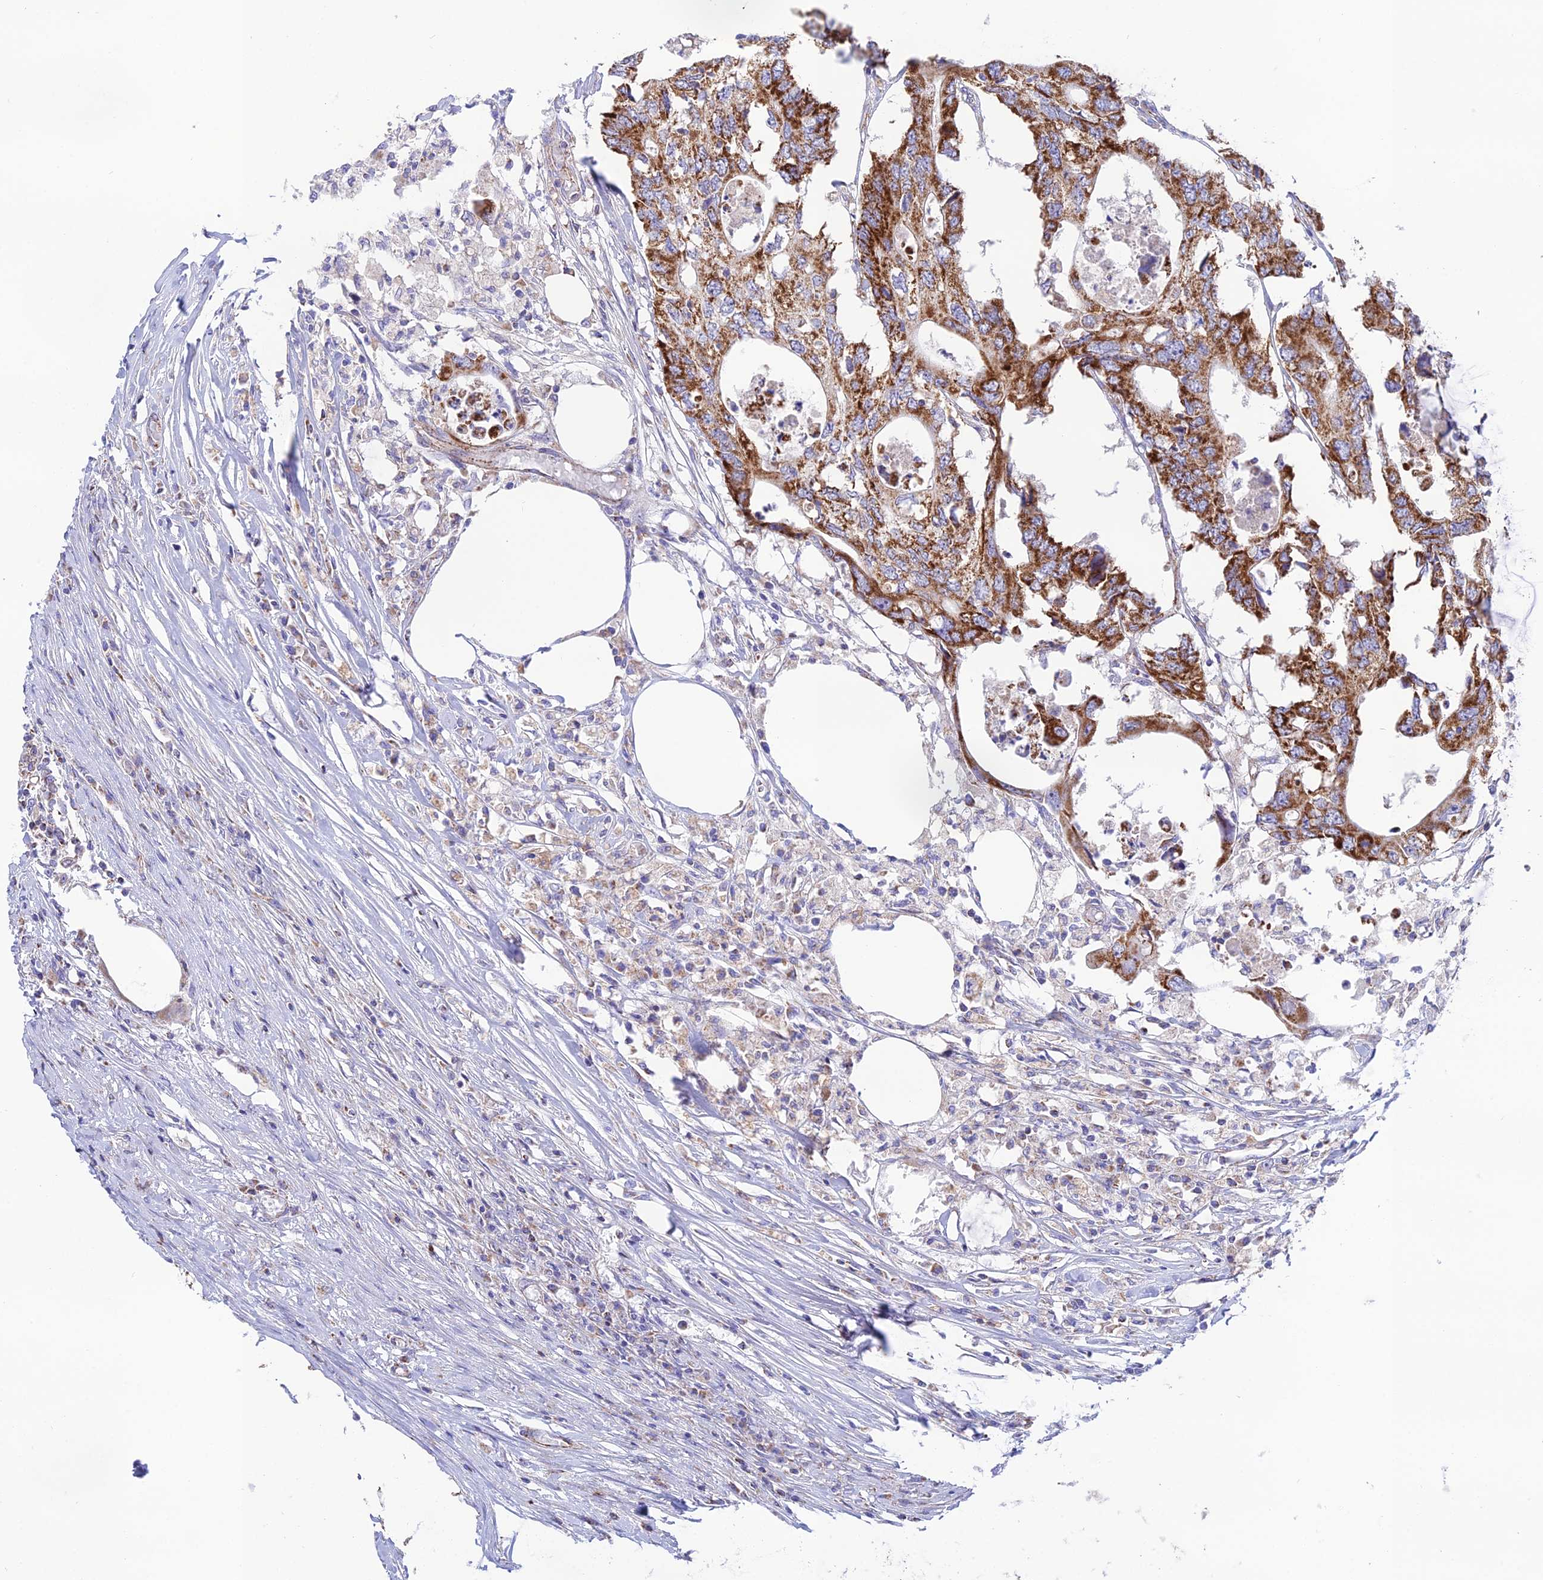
{"staining": {"intensity": "strong", "quantity": ">75%", "location": "cytoplasmic/membranous"}, "tissue": "colorectal cancer", "cell_type": "Tumor cells", "image_type": "cancer", "snomed": [{"axis": "morphology", "description": "Adenocarcinoma, NOS"}, {"axis": "topography", "description": "Colon"}], "caption": "About >75% of tumor cells in colorectal cancer display strong cytoplasmic/membranous protein staining as visualized by brown immunohistochemical staining.", "gene": "HSDL2", "patient": {"sex": "male", "age": 71}}